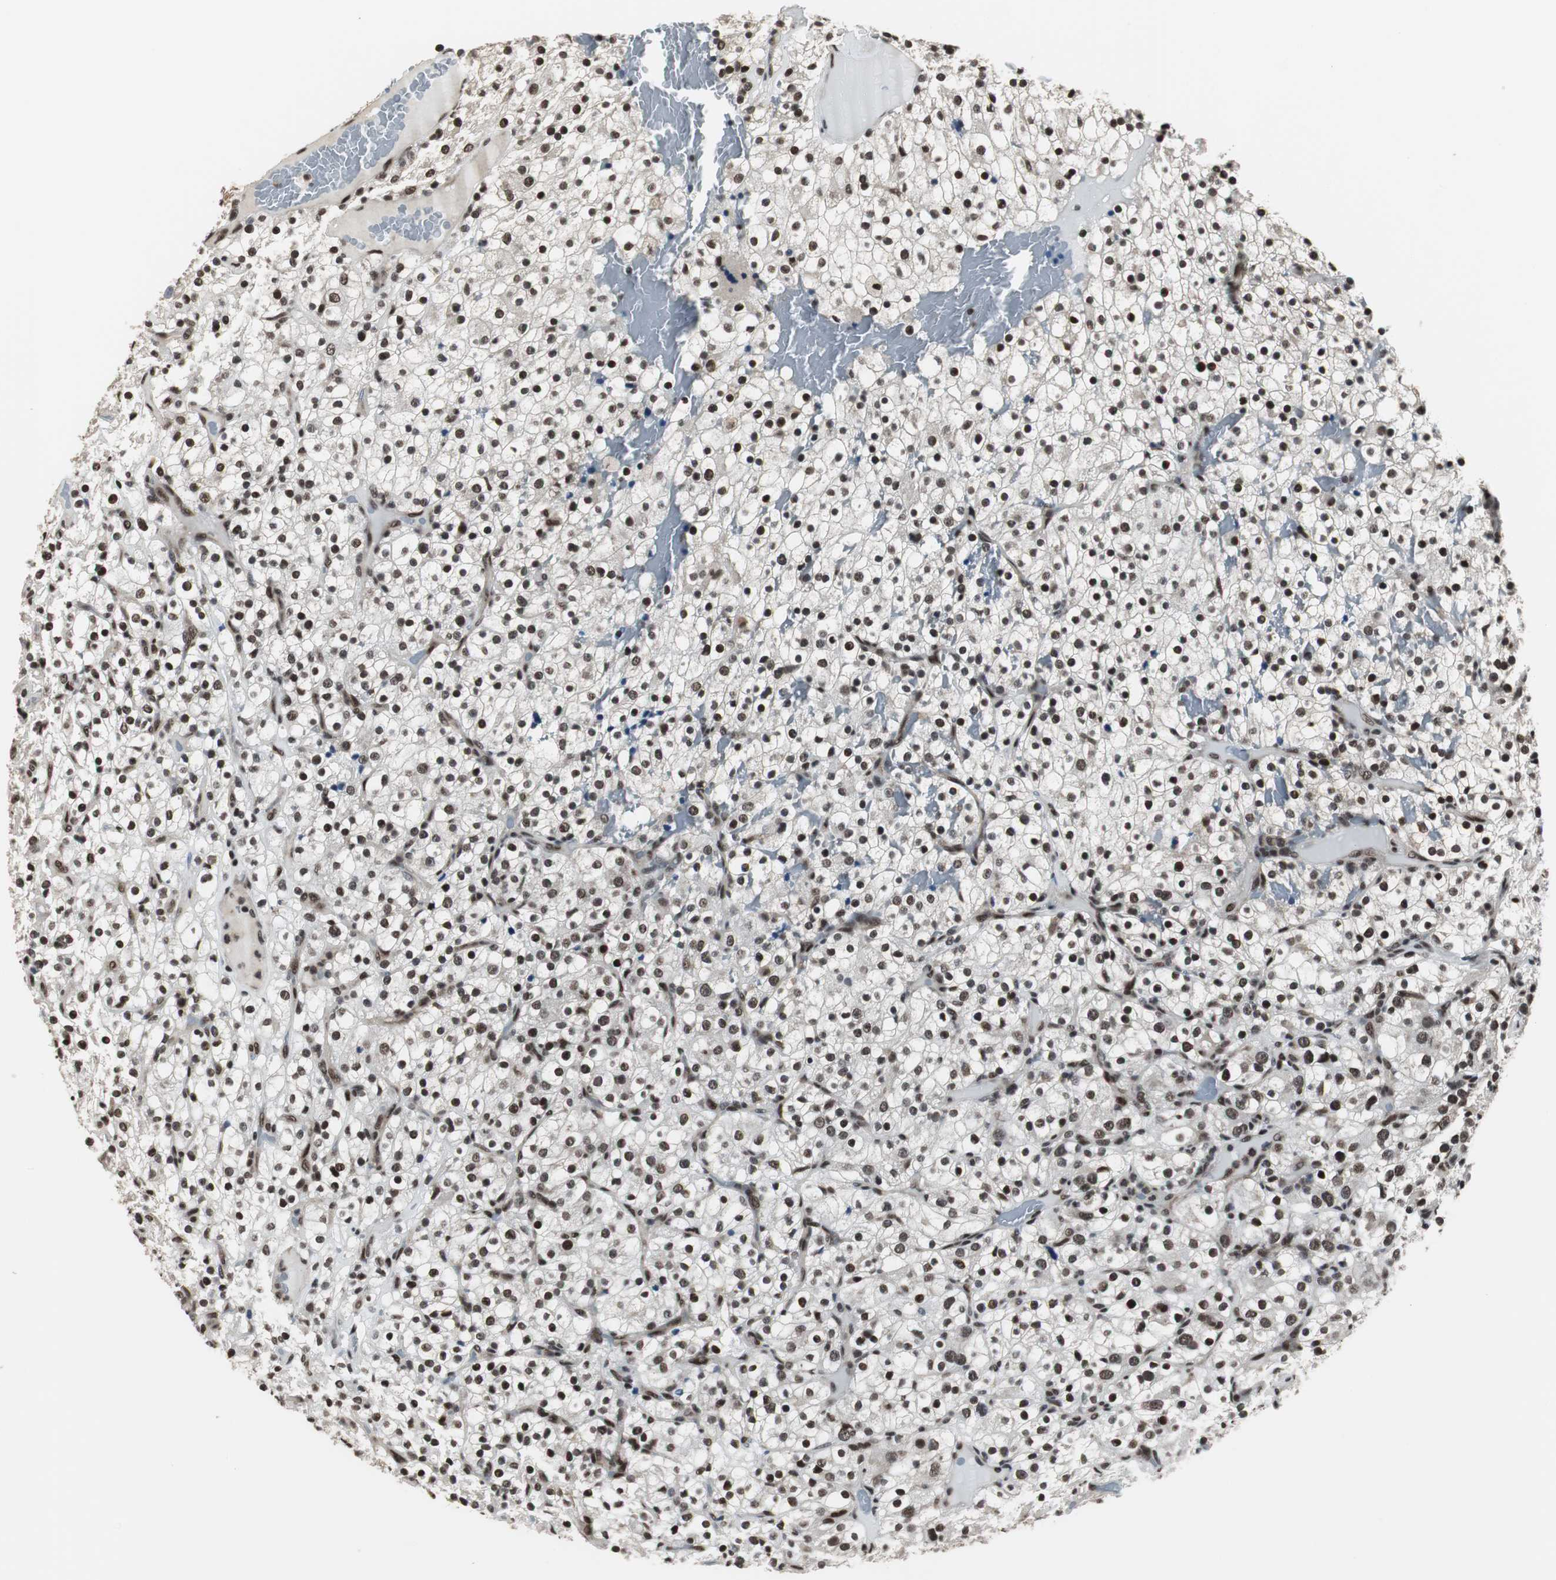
{"staining": {"intensity": "strong", "quantity": ">75%", "location": "nuclear"}, "tissue": "renal cancer", "cell_type": "Tumor cells", "image_type": "cancer", "snomed": [{"axis": "morphology", "description": "Normal tissue, NOS"}, {"axis": "morphology", "description": "Adenocarcinoma, NOS"}, {"axis": "topography", "description": "Kidney"}], "caption": "Immunohistochemical staining of human adenocarcinoma (renal) shows strong nuclear protein expression in about >75% of tumor cells.", "gene": "CDK9", "patient": {"sex": "female", "age": 72}}